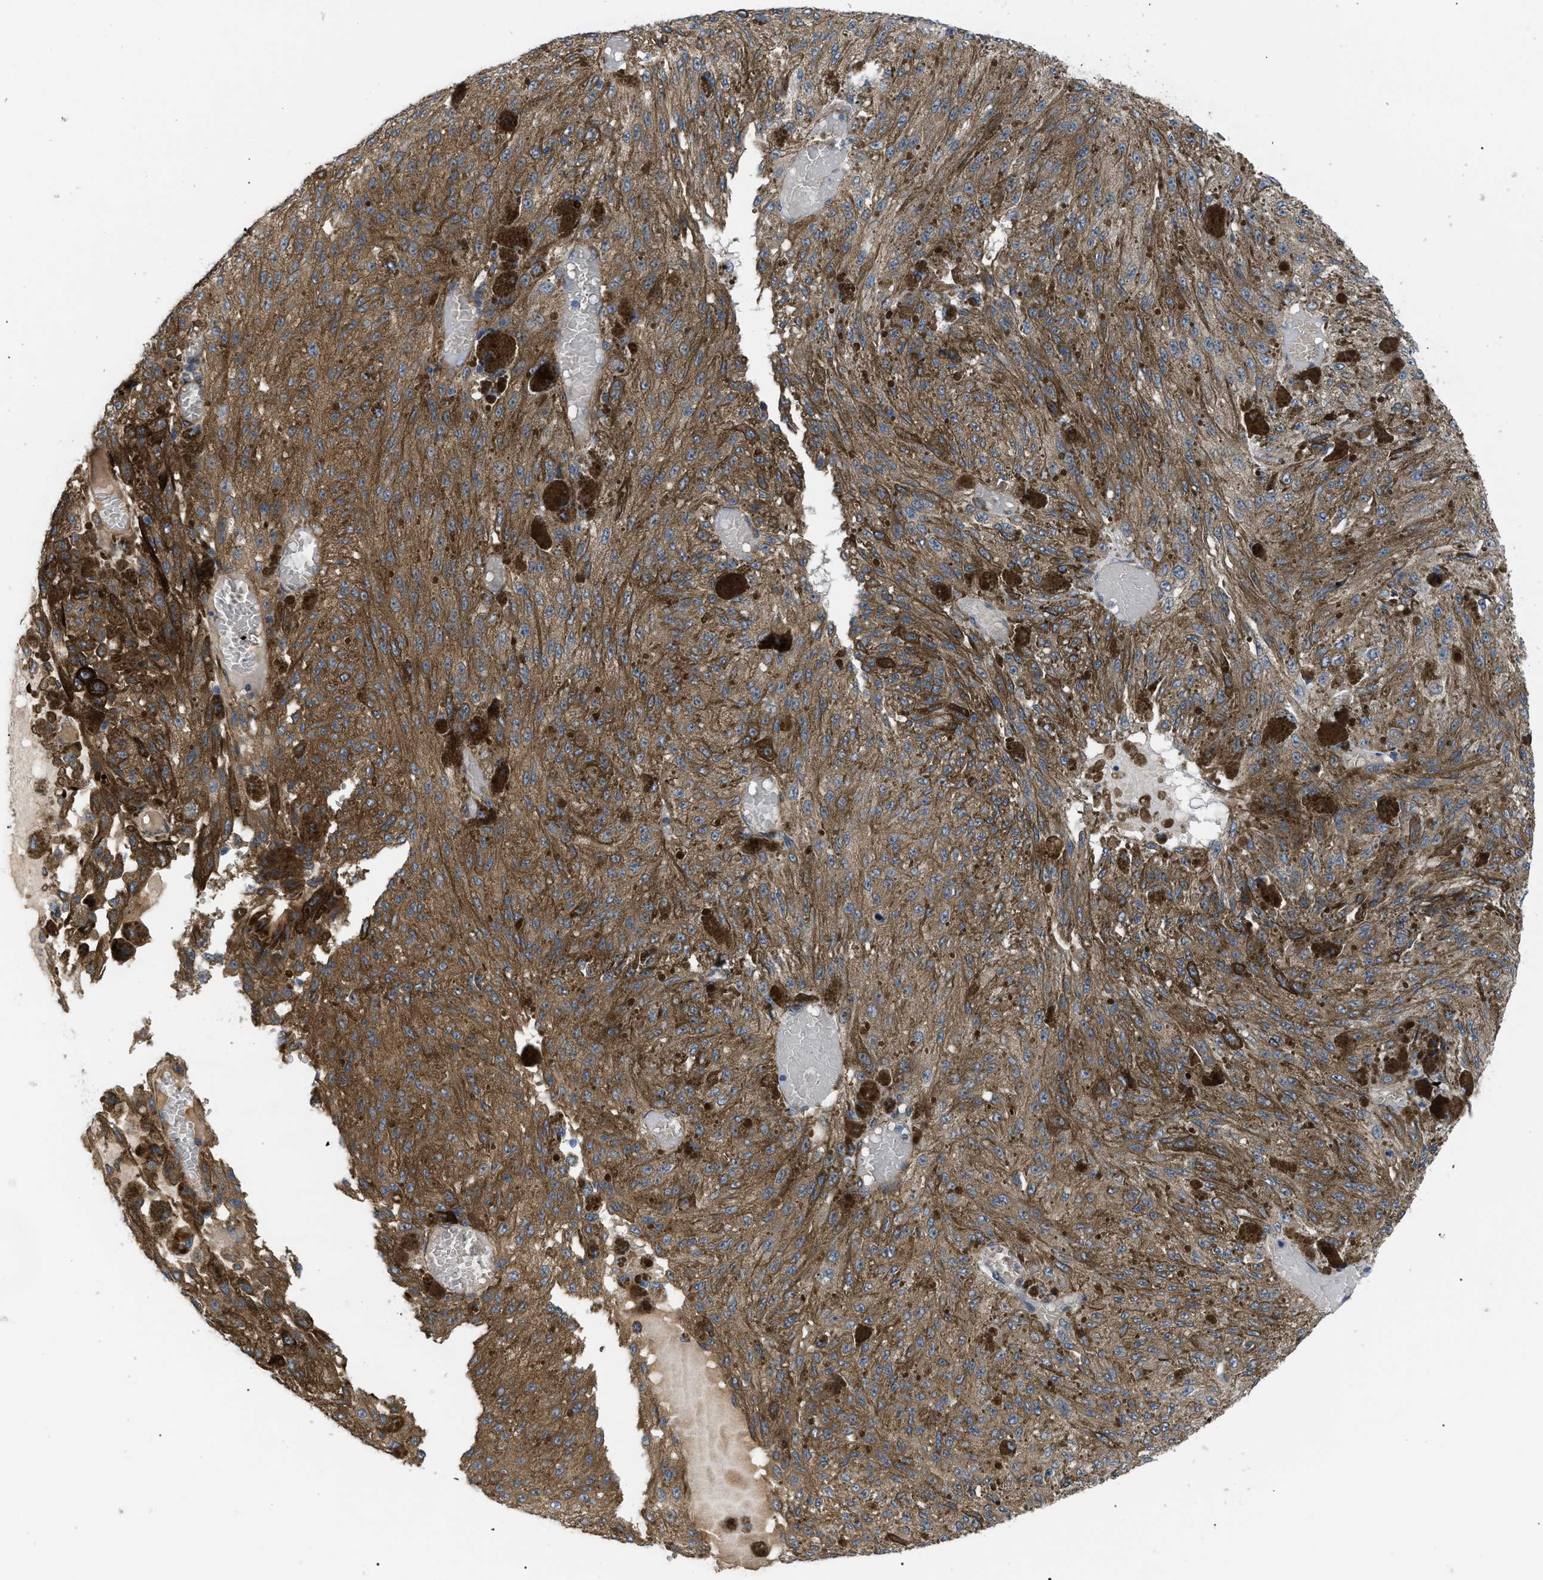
{"staining": {"intensity": "moderate", "quantity": ">75%", "location": "cytoplasmic/membranous"}, "tissue": "melanoma", "cell_type": "Tumor cells", "image_type": "cancer", "snomed": [{"axis": "morphology", "description": "Malignant melanoma, NOS"}, {"axis": "topography", "description": "Other"}], "caption": "The micrograph displays a brown stain indicating the presence of a protein in the cytoplasmic/membranous of tumor cells in malignant melanoma.", "gene": "MYO10", "patient": {"sex": "male", "age": 79}}